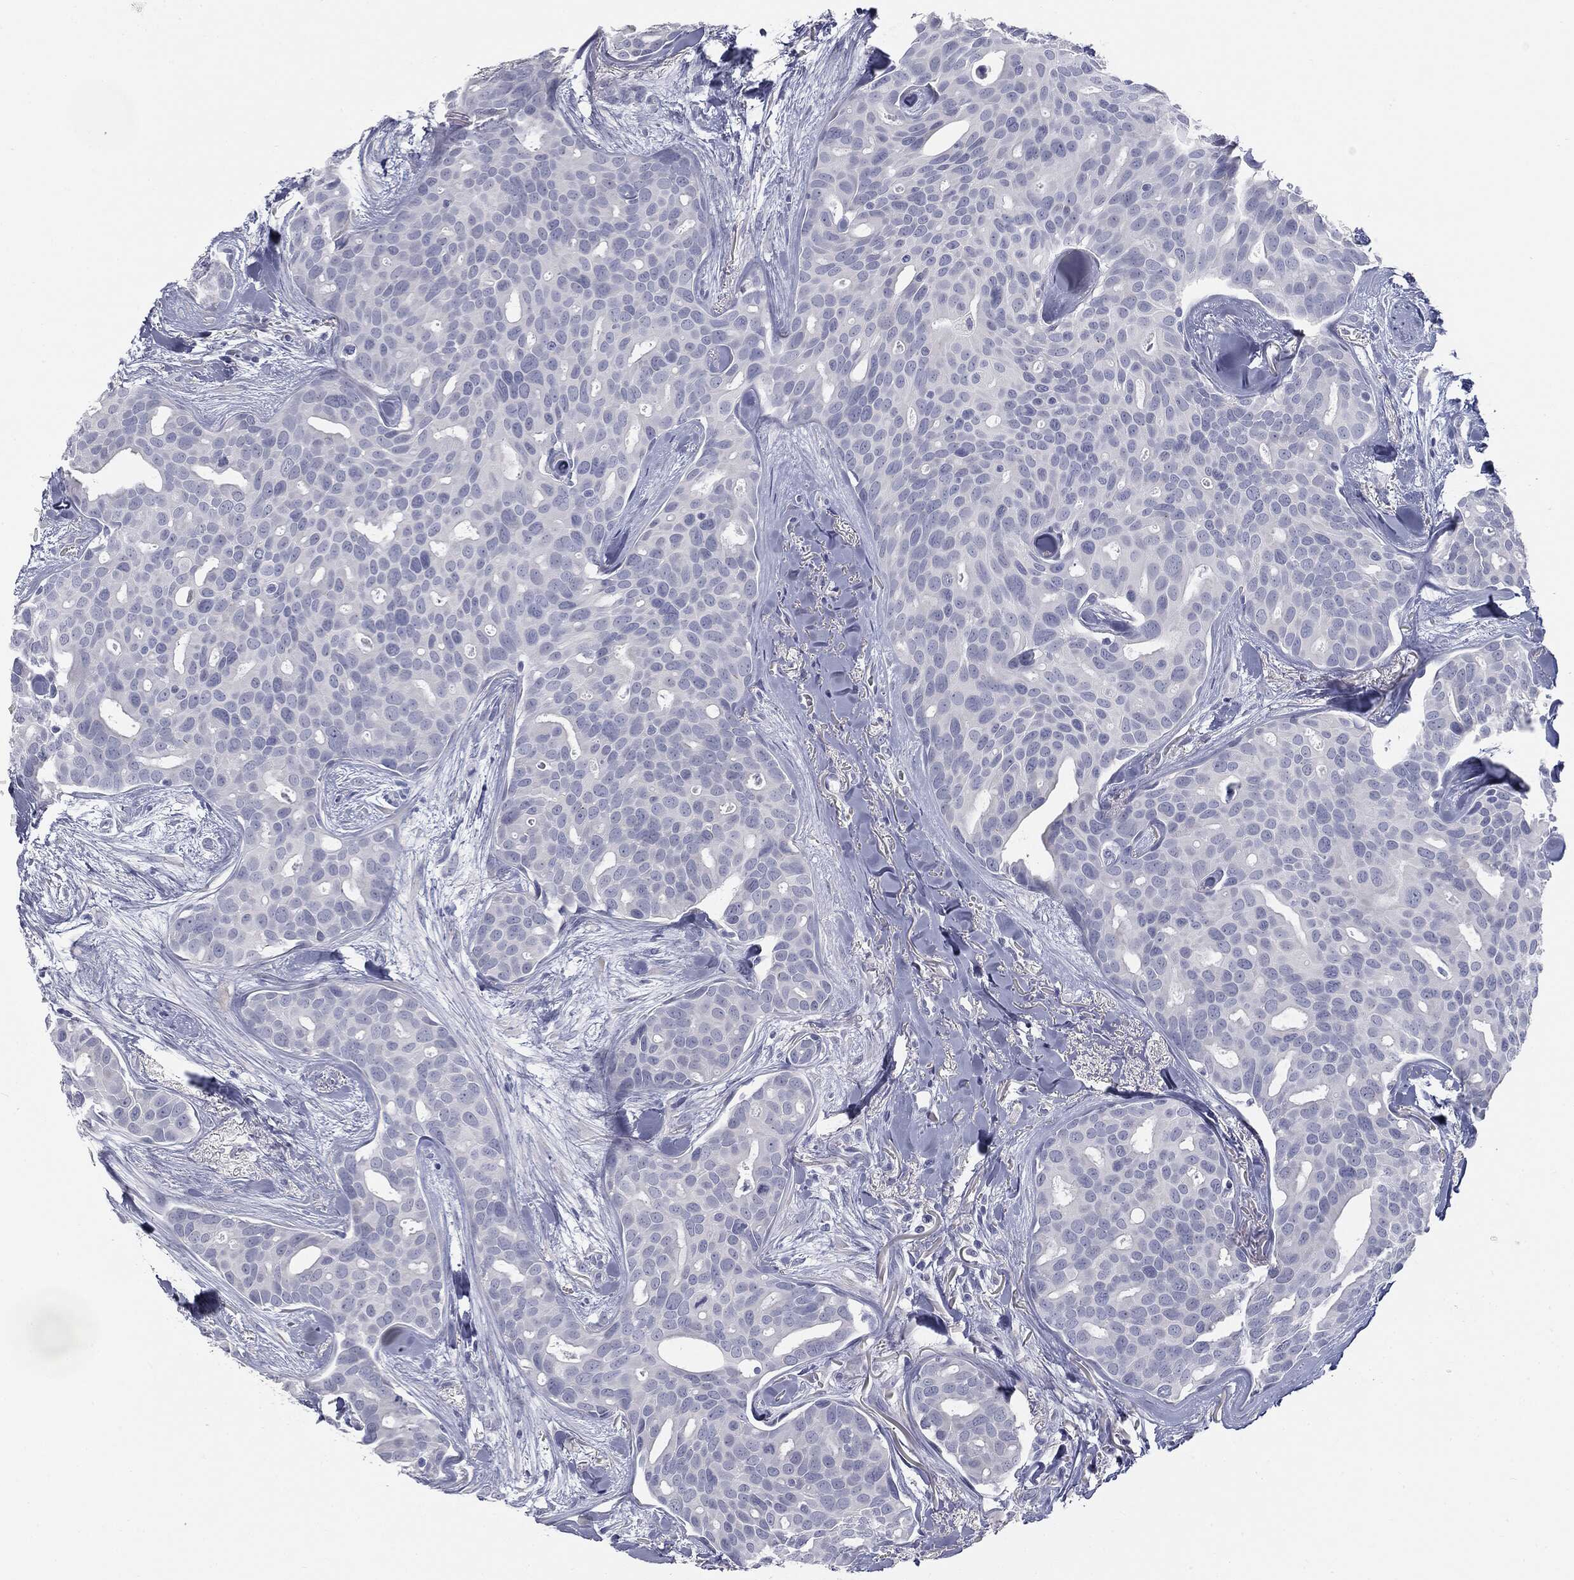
{"staining": {"intensity": "negative", "quantity": "none", "location": "none"}, "tissue": "breast cancer", "cell_type": "Tumor cells", "image_type": "cancer", "snomed": [{"axis": "morphology", "description": "Duct carcinoma"}, {"axis": "topography", "description": "Breast"}], "caption": "A high-resolution photomicrograph shows immunohistochemistry staining of invasive ductal carcinoma (breast), which demonstrates no significant staining in tumor cells.", "gene": "MUC5AC", "patient": {"sex": "female", "age": 54}}